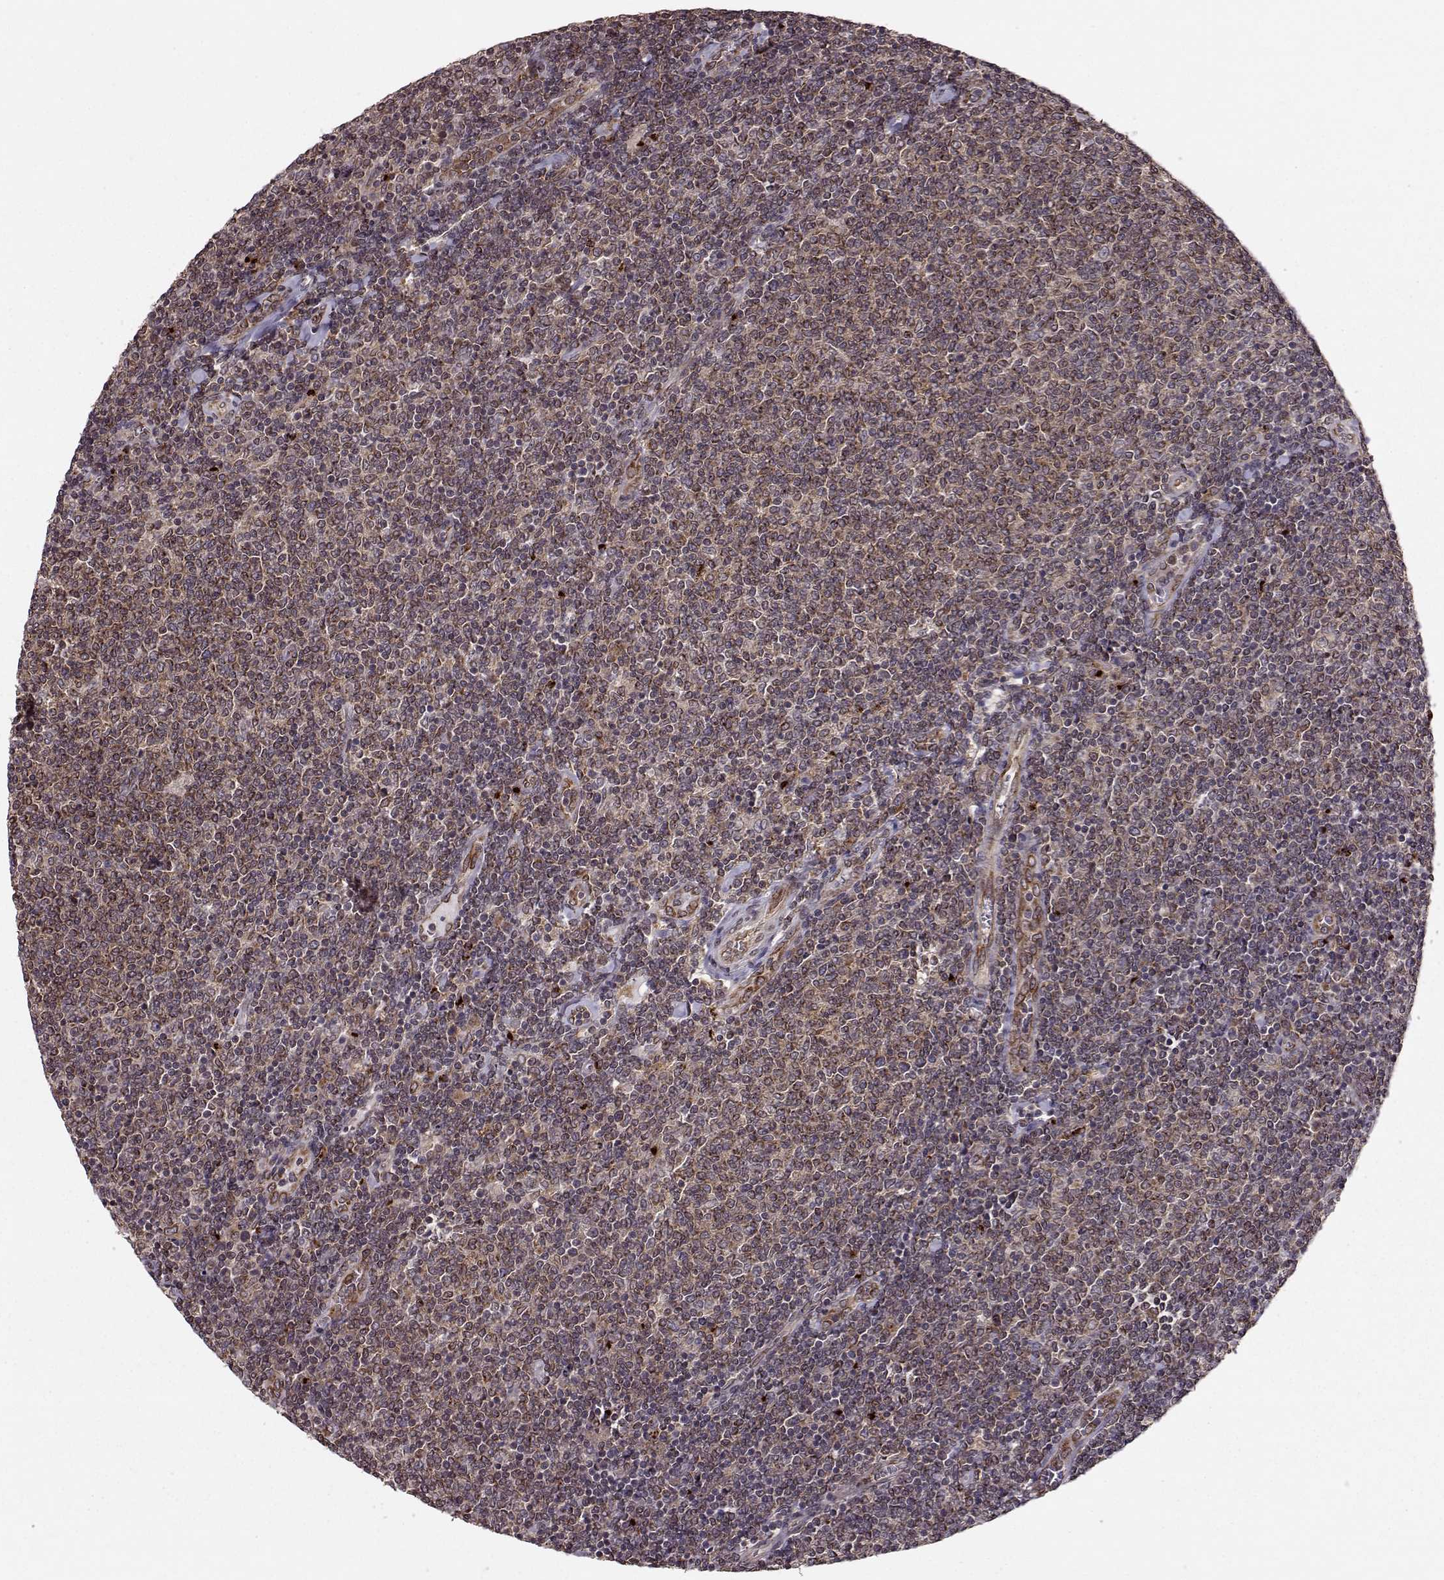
{"staining": {"intensity": "weak", "quantity": ">75%", "location": "cytoplasmic/membranous"}, "tissue": "lymphoma", "cell_type": "Tumor cells", "image_type": "cancer", "snomed": [{"axis": "morphology", "description": "Malignant lymphoma, non-Hodgkin's type, Low grade"}, {"axis": "topography", "description": "Lymph node"}], "caption": "Immunohistochemical staining of human lymphoma demonstrates weak cytoplasmic/membranous protein positivity in about >75% of tumor cells. Using DAB (brown) and hematoxylin (blue) stains, captured at high magnification using brightfield microscopy.", "gene": "YIPF5", "patient": {"sex": "male", "age": 52}}